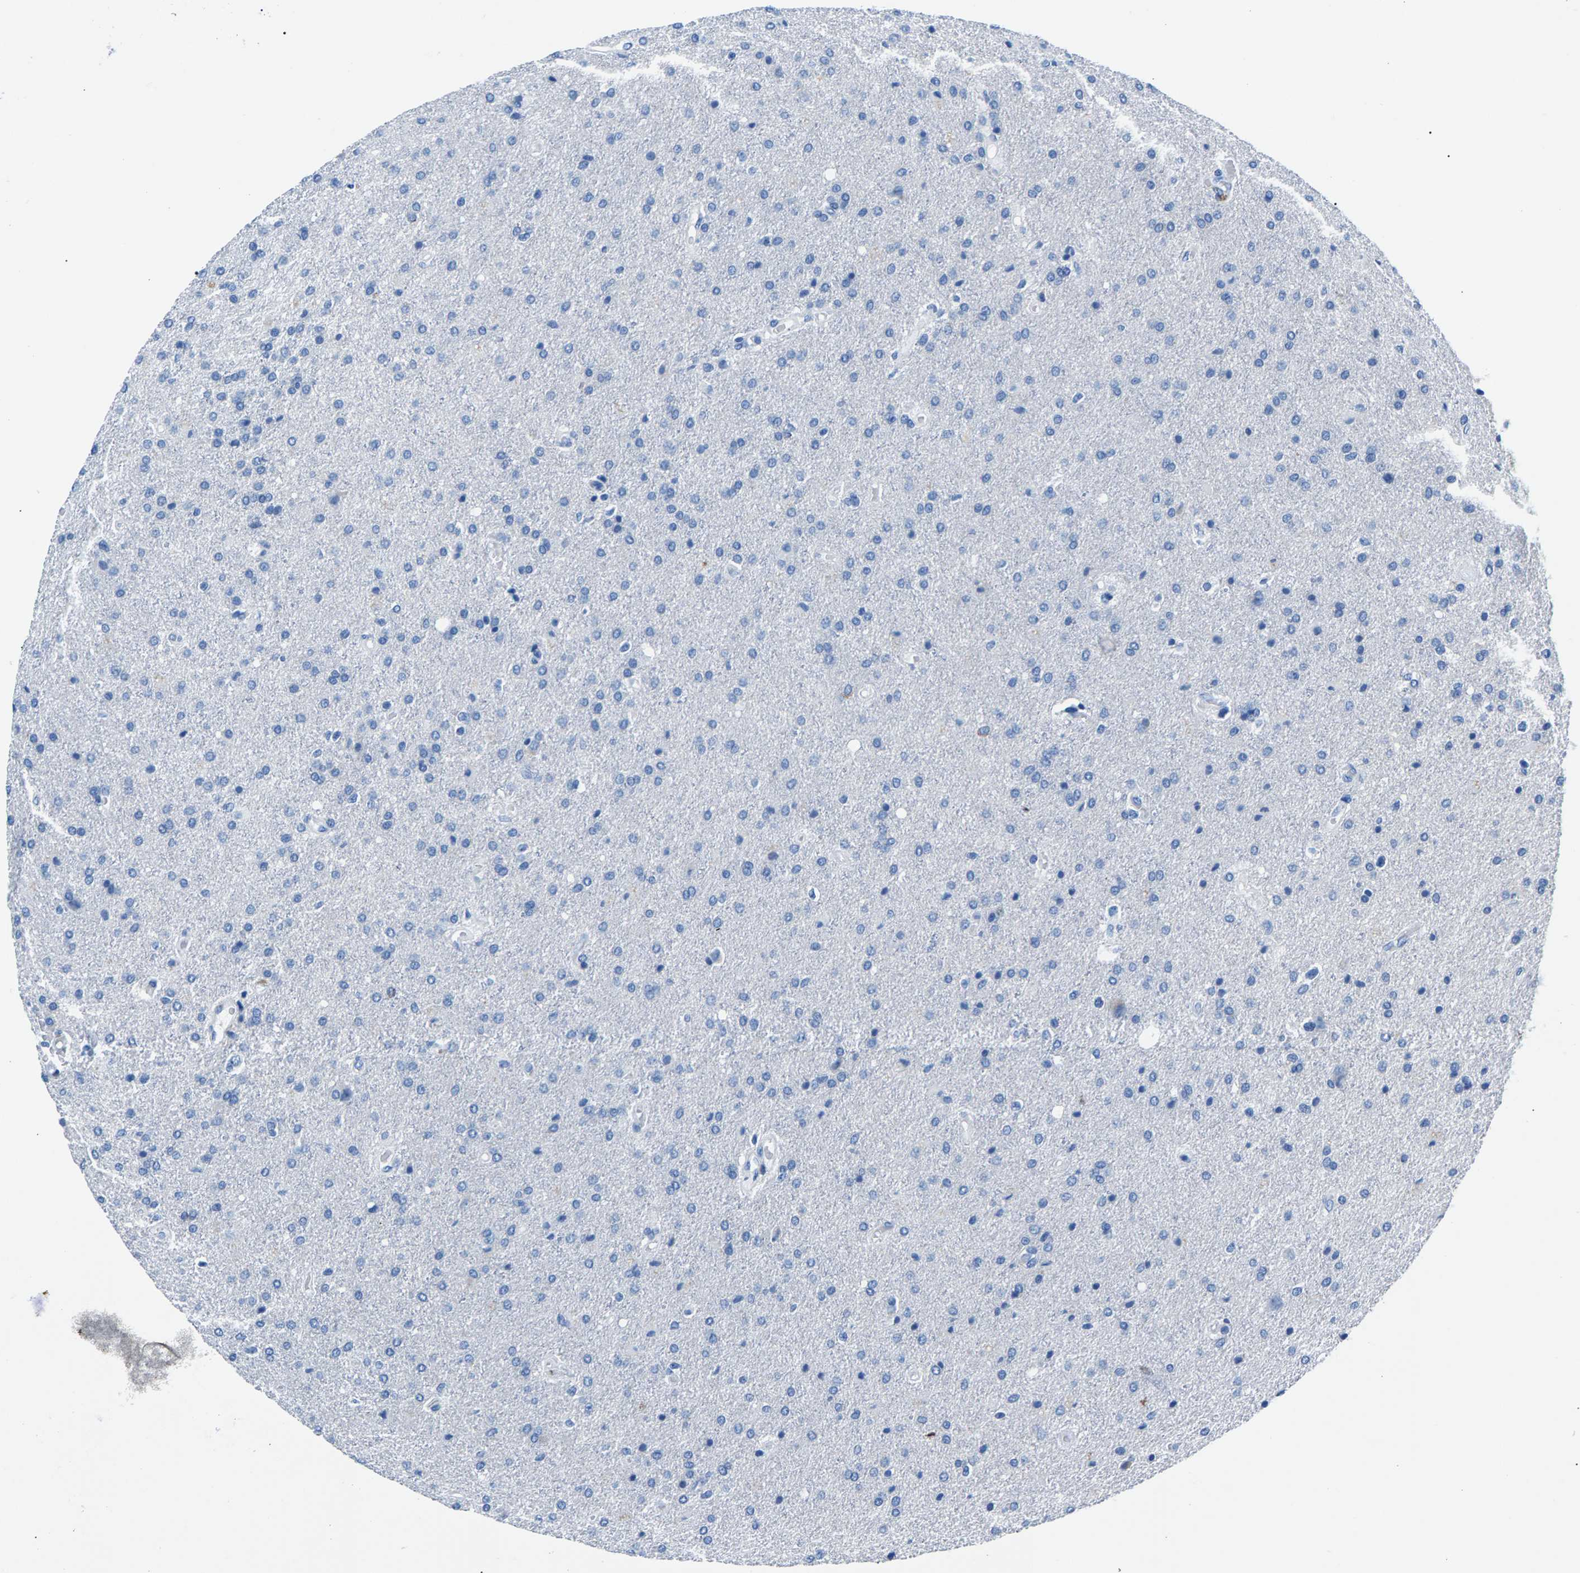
{"staining": {"intensity": "negative", "quantity": "none", "location": "none"}, "tissue": "glioma", "cell_type": "Tumor cells", "image_type": "cancer", "snomed": [{"axis": "morphology", "description": "Glioma, malignant, High grade"}, {"axis": "topography", "description": "Brain"}], "caption": "Histopathology image shows no protein expression in tumor cells of glioma tissue.", "gene": "CPS1", "patient": {"sex": "male", "age": 72}}